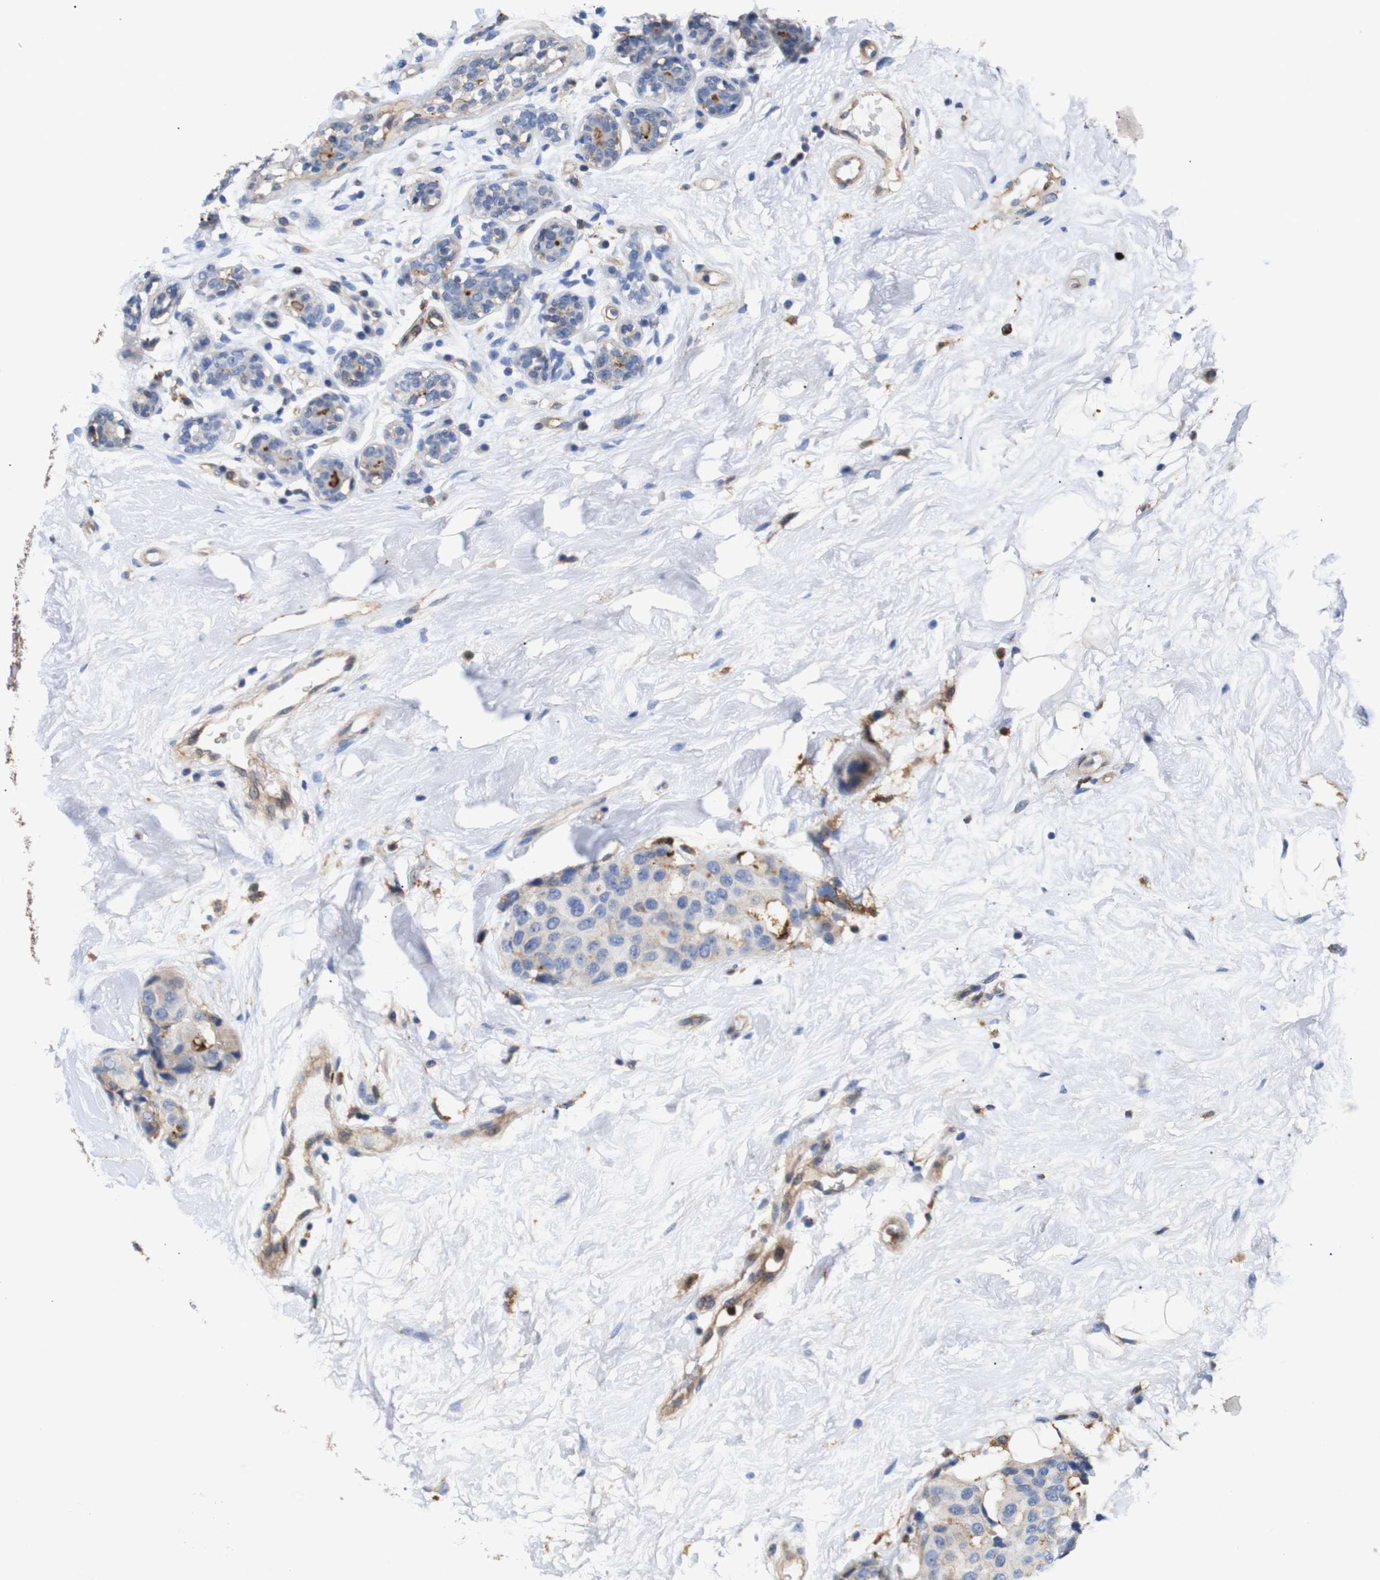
{"staining": {"intensity": "strong", "quantity": "<25%", "location": "cytoplasmic/membranous"}, "tissue": "breast cancer", "cell_type": "Tumor cells", "image_type": "cancer", "snomed": [{"axis": "morphology", "description": "Normal tissue, NOS"}, {"axis": "morphology", "description": "Duct carcinoma"}, {"axis": "topography", "description": "Breast"}], "caption": "DAB immunohistochemical staining of breast infiltrating ductal carcinoma reveals strong cytoplasmic/membranous protein staining in approximately <25% of tumor cells.", "gene": "SDCBP", "patient": {"sex": "female", "age": 39}}